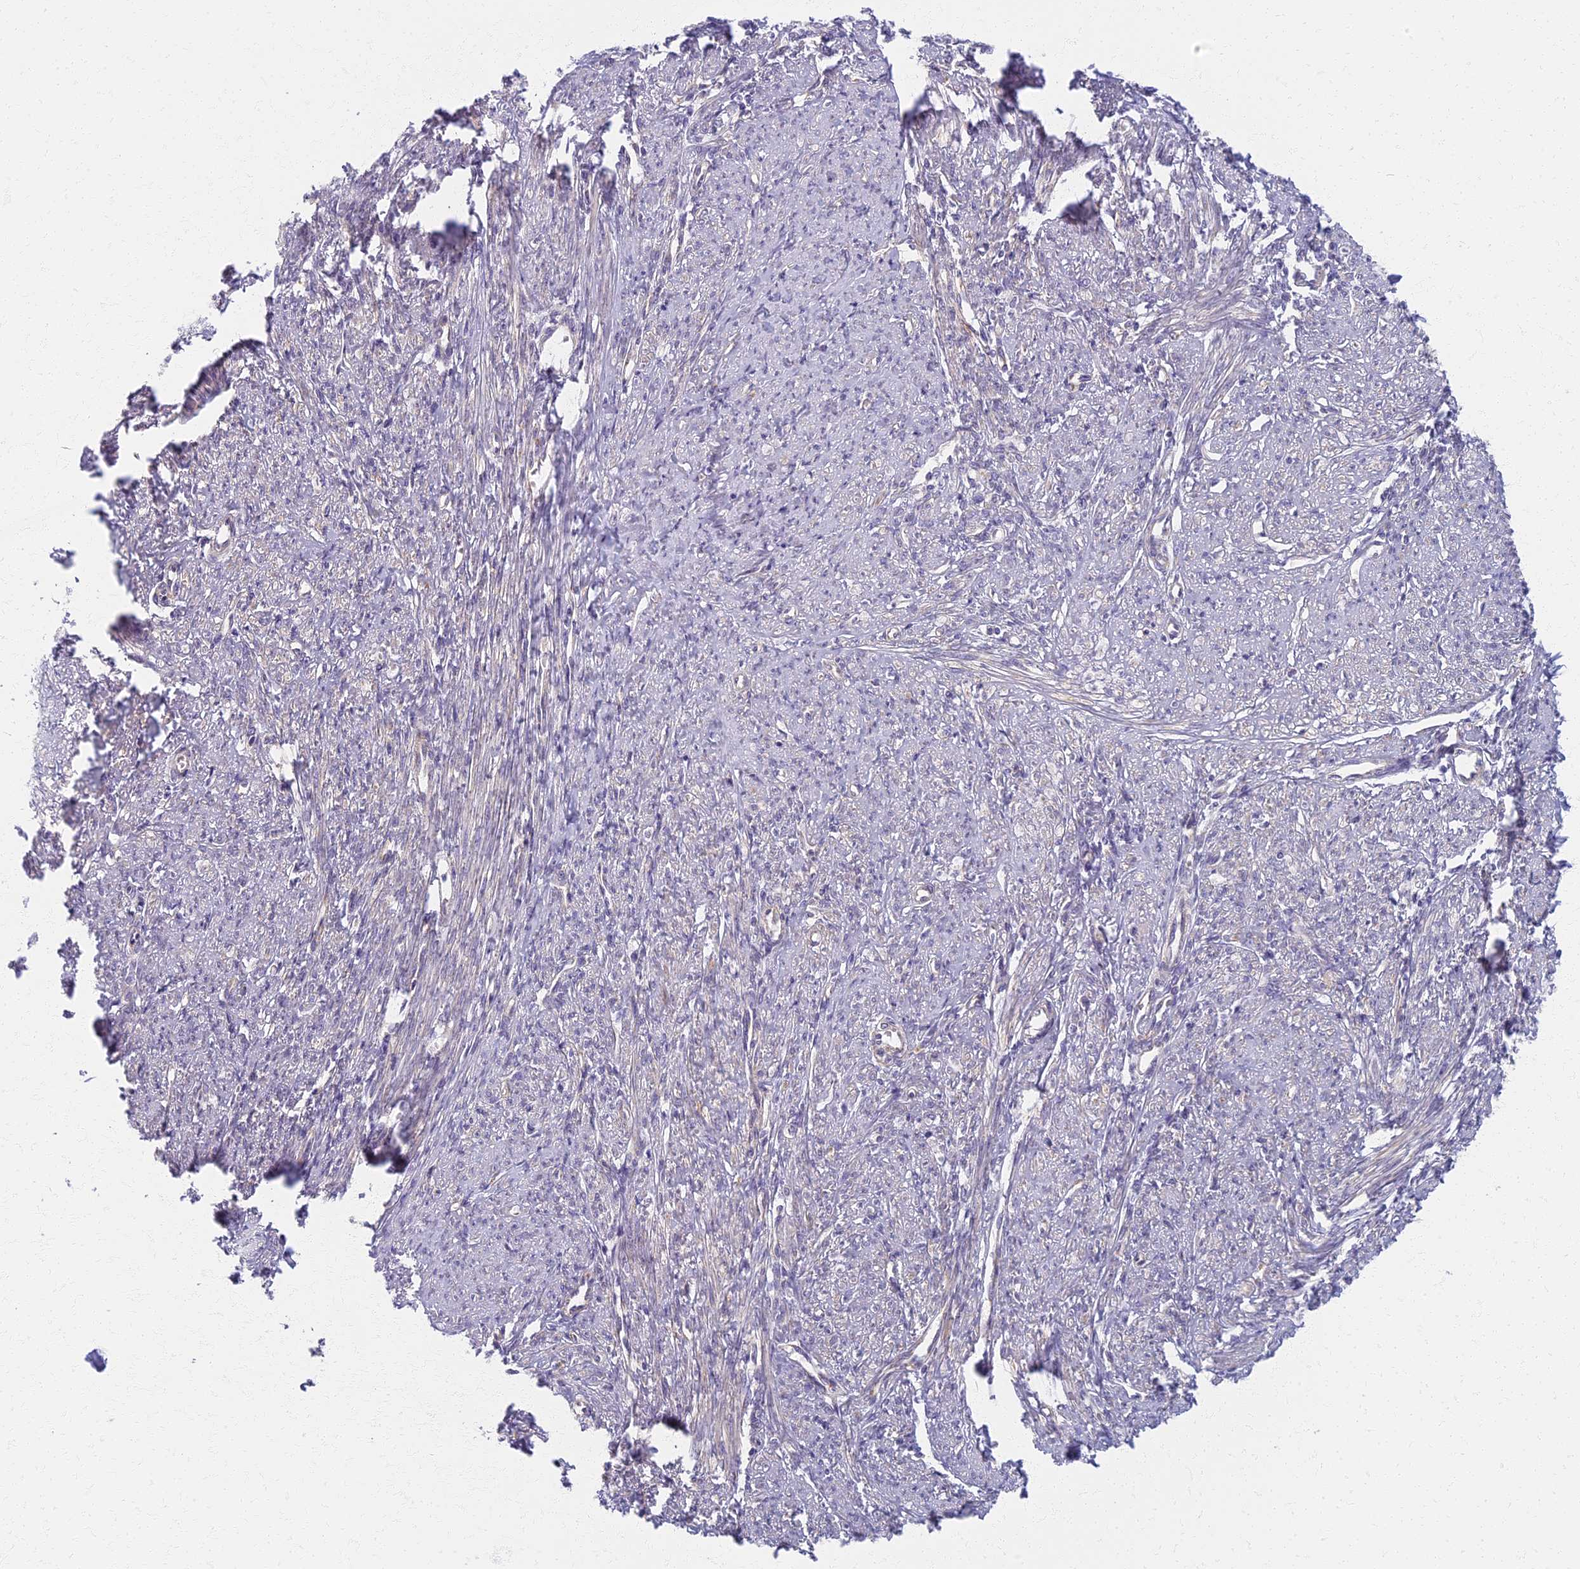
{"staining": {"intensity": "weak", "quantity": "25%-75%", "location": "cytoplasmic/membranous"}, "tissue": "smooth muscle", "cell_type": "Smooth muscle cells", "image_type": "normal", "snomed": [{"axis": "morphology", "description": "Normal tissue, NOS"}, {"axis": "topography", "description": "Smooth muscle"}, {"axis": "topography", "description": "Uterus"}], "caption": "Immunohistochemical staining of unremarkable smooth muscle demonstrates weak cytoplasmic/membranous protein staining in about 25%-75% of smooth muscle cells.", "gene": "MRPS25", "patient": {"sex": "female", "age": 59}}